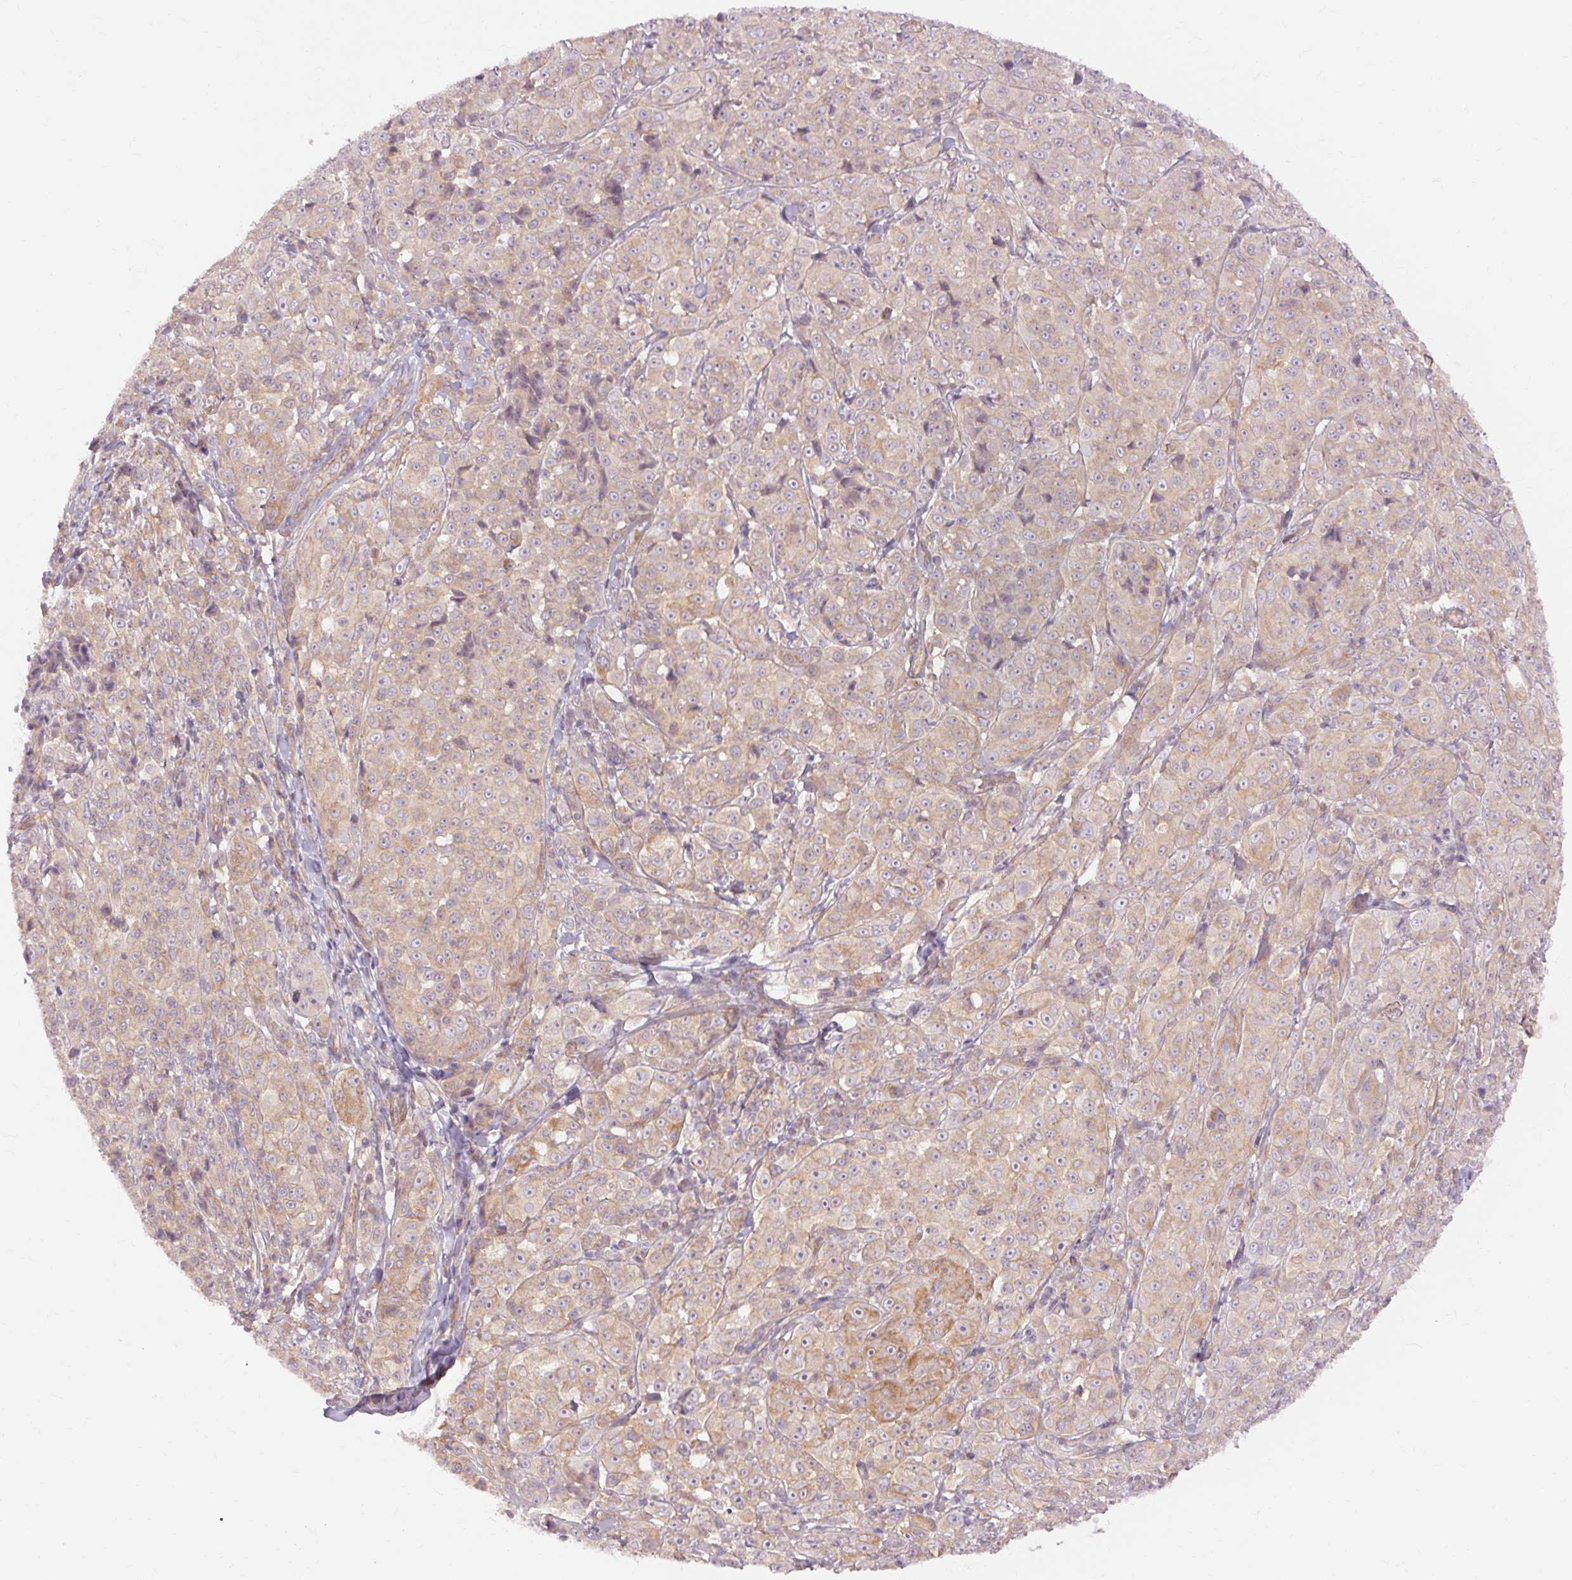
{"staining": {"intensity": "weak", "quantity": "25%-75%", "location": "cytoplasmic/membranous"}, "tissue": "melanoma", "cell_type": "Tumor cells", "image_type": "cancer", "snomed": [{"axis": "morphology", "description": "Malignant melanoma, NOS"}, {"axis": "topography", "description": "Skin"}], "caption": "Human malignant melanoma stained with a protein marker exhibits weak staining in tumor cells.", "gene": "TM6SF1", "patient": {"sex": "male", "age": 89}}